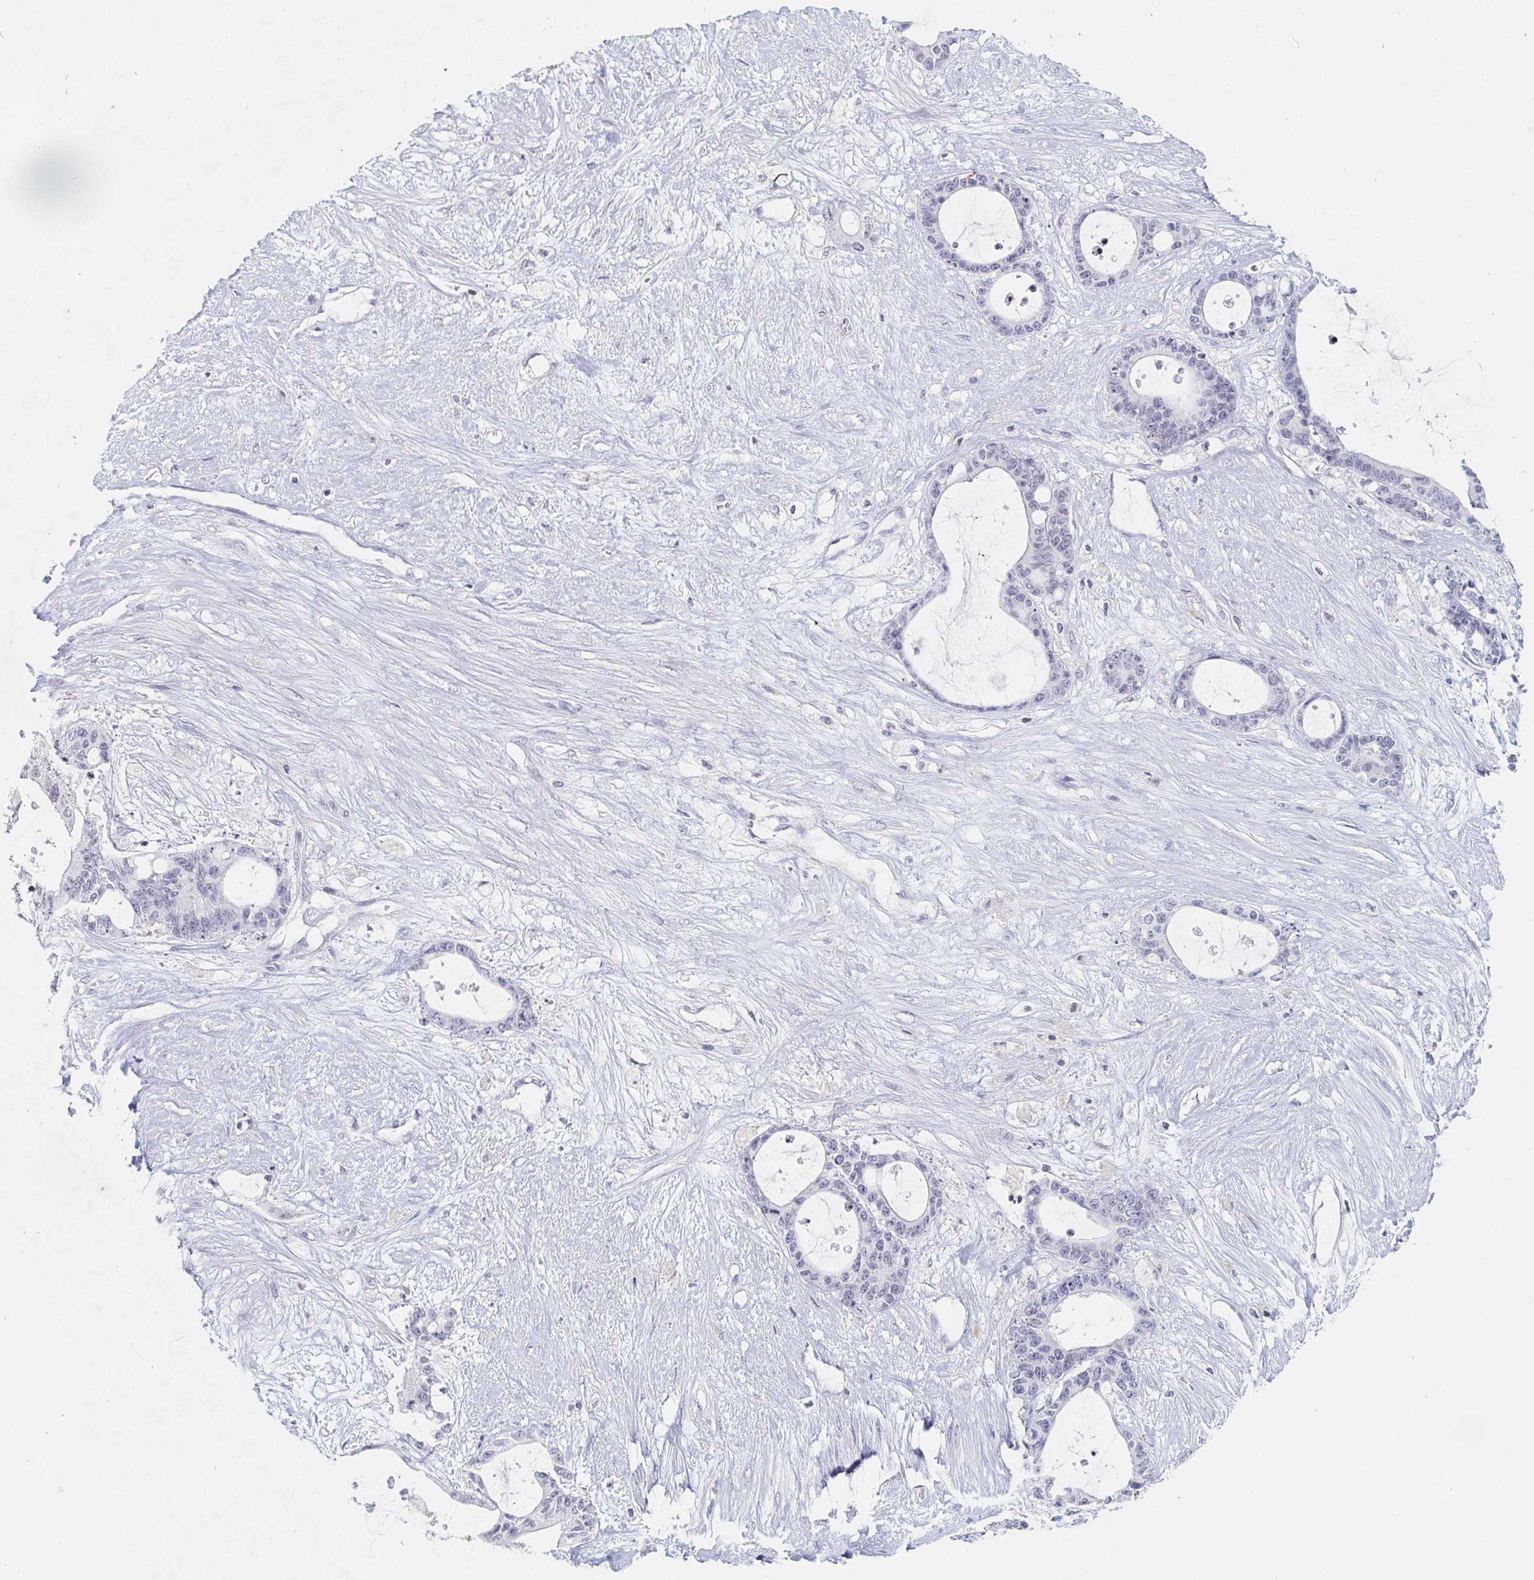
{"staining": {"intensity": "negative", "quantity": "none", "location": "none"}, "tissue": "liver cancer", "cell_type": "Tumor cells", "image_type": "cancer", "snomed": [{"axis": "morphology", "description": "Normal tissue, NOS"}, {"axis": "morphology", "description": "Cholangiocarcinoma"}, {"axis": "topography", "description": "Liver"}, {"axis": "topography", "description": "Peripheral nerve tissue"}], "caption": "IHC photomicrograph of neoplastic tissue: liver cholangiocarcinoma stained with DAB (3,3'-diaminobenzidine) shows no significant protein expression in tumor cells.", "gene": "NME9", "patient": {"sex": "female", "age": 73}}